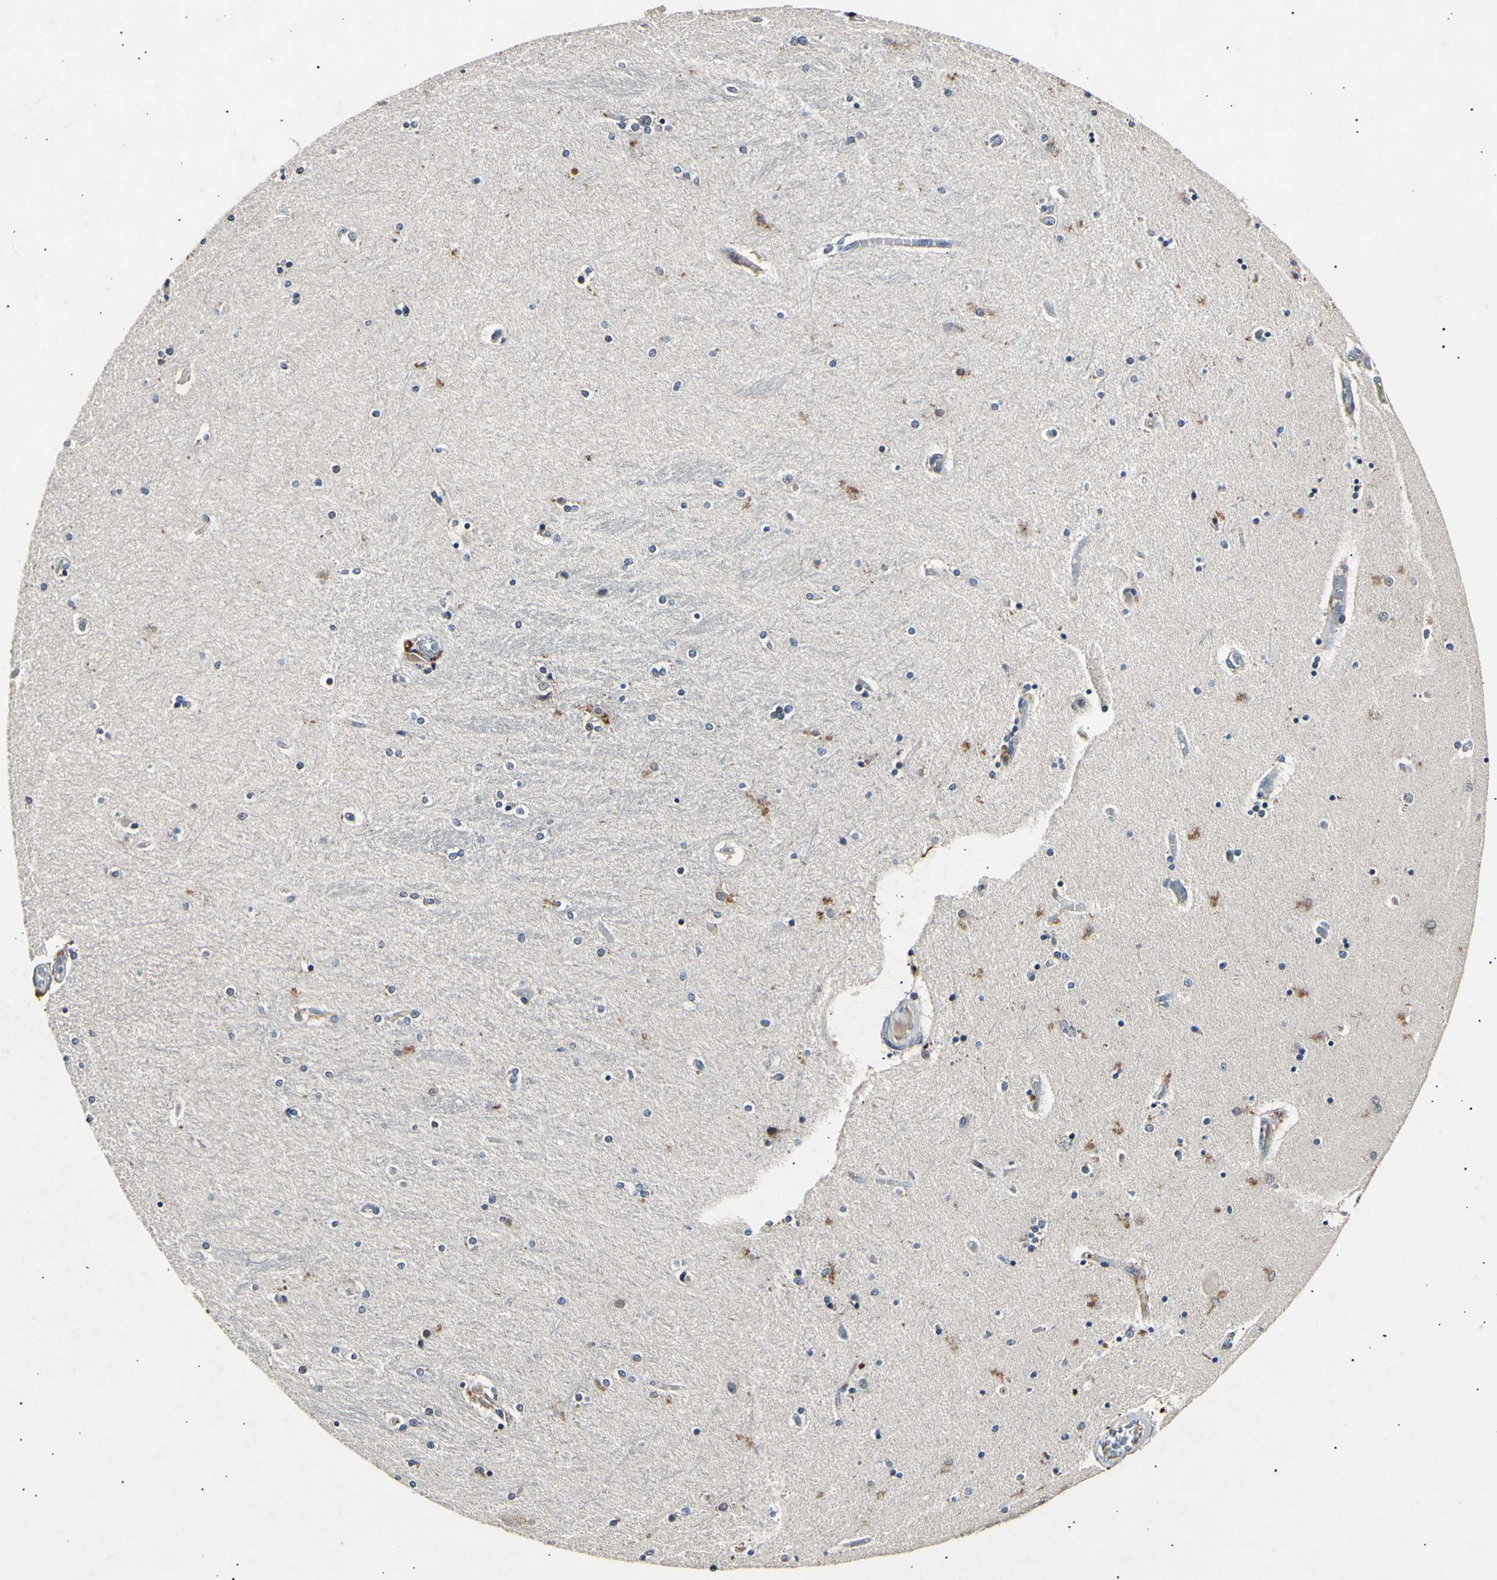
{"staining": {"intensity": "negative", "quantity": "none", "location": "none"}, "tissue": "hippocampus", "cell_type": "Glial cells", "image_type": "normal", "snomed": [{"axis": "morphology", "description": "Normal tissue, NOS"}, {"axis": "topography", "description": "Hippocampus"}], "caption": "Glial cells show no significant staining in normal hippocampus.", "gene": "ADCY3", "patient": {"sex": "female", "age": 54}}